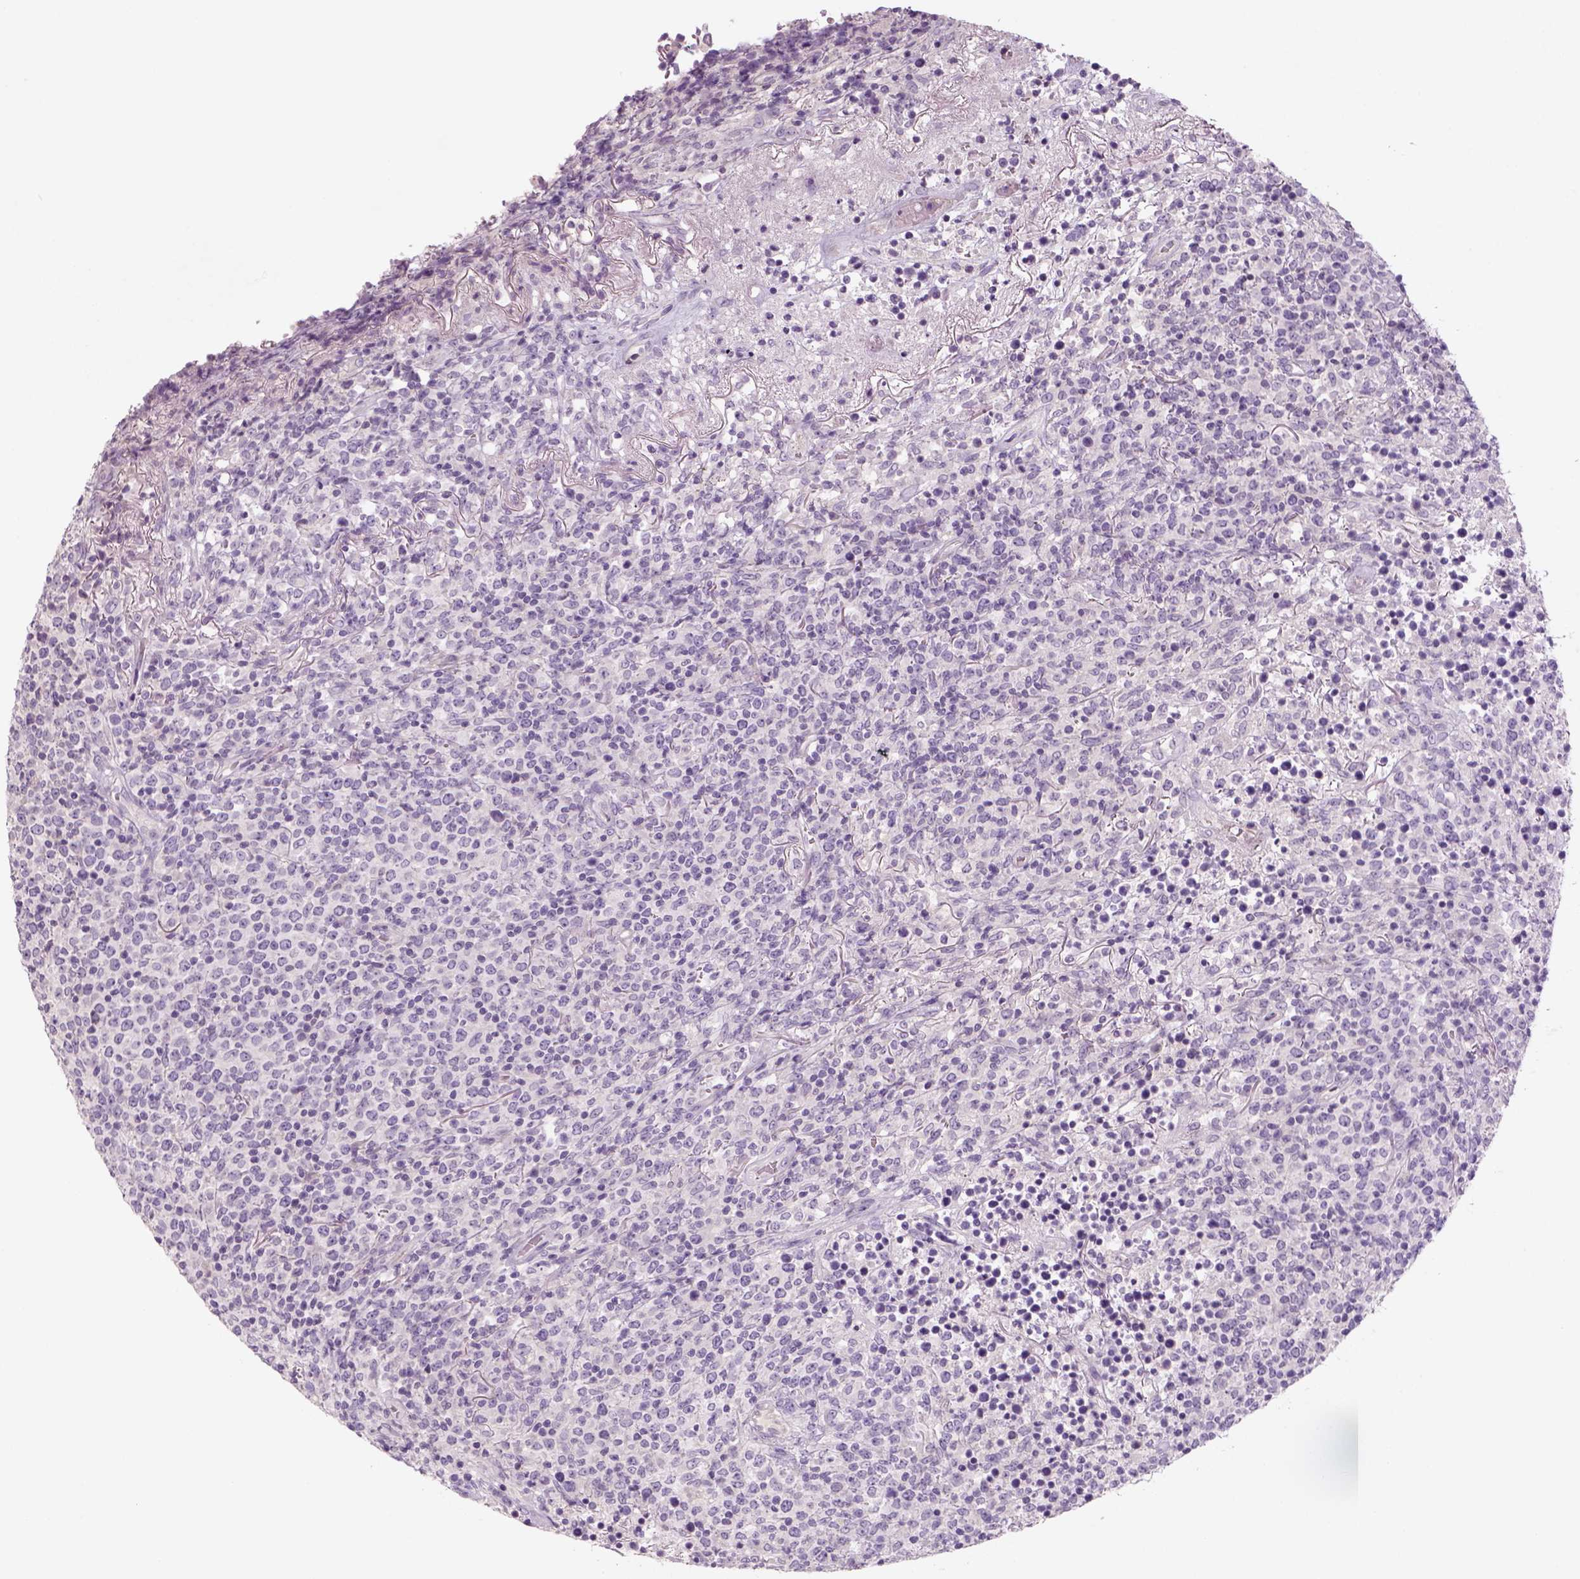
{"staining": {"intensity": "negative", "quantity": "none", "location": "none"}, "tissue": "lymphoma", "cell_type": "Tumor cells", "image_type": "cancer", "snomed": [{"axis": "morphology", "description": "Malignant lymphoma, non-Hodgkin's type, High grade"}, {"axis": "topography", "description": "Lung"}], "caption": "Human malignant lymphoma, non-Hodgkin's type (high-grade) stained for a protein using immunohistochemistry (IHC) reveals no staining in tumor cells.", "gene": "KRT25", "patient": {"sex": "male", "age": 79}}